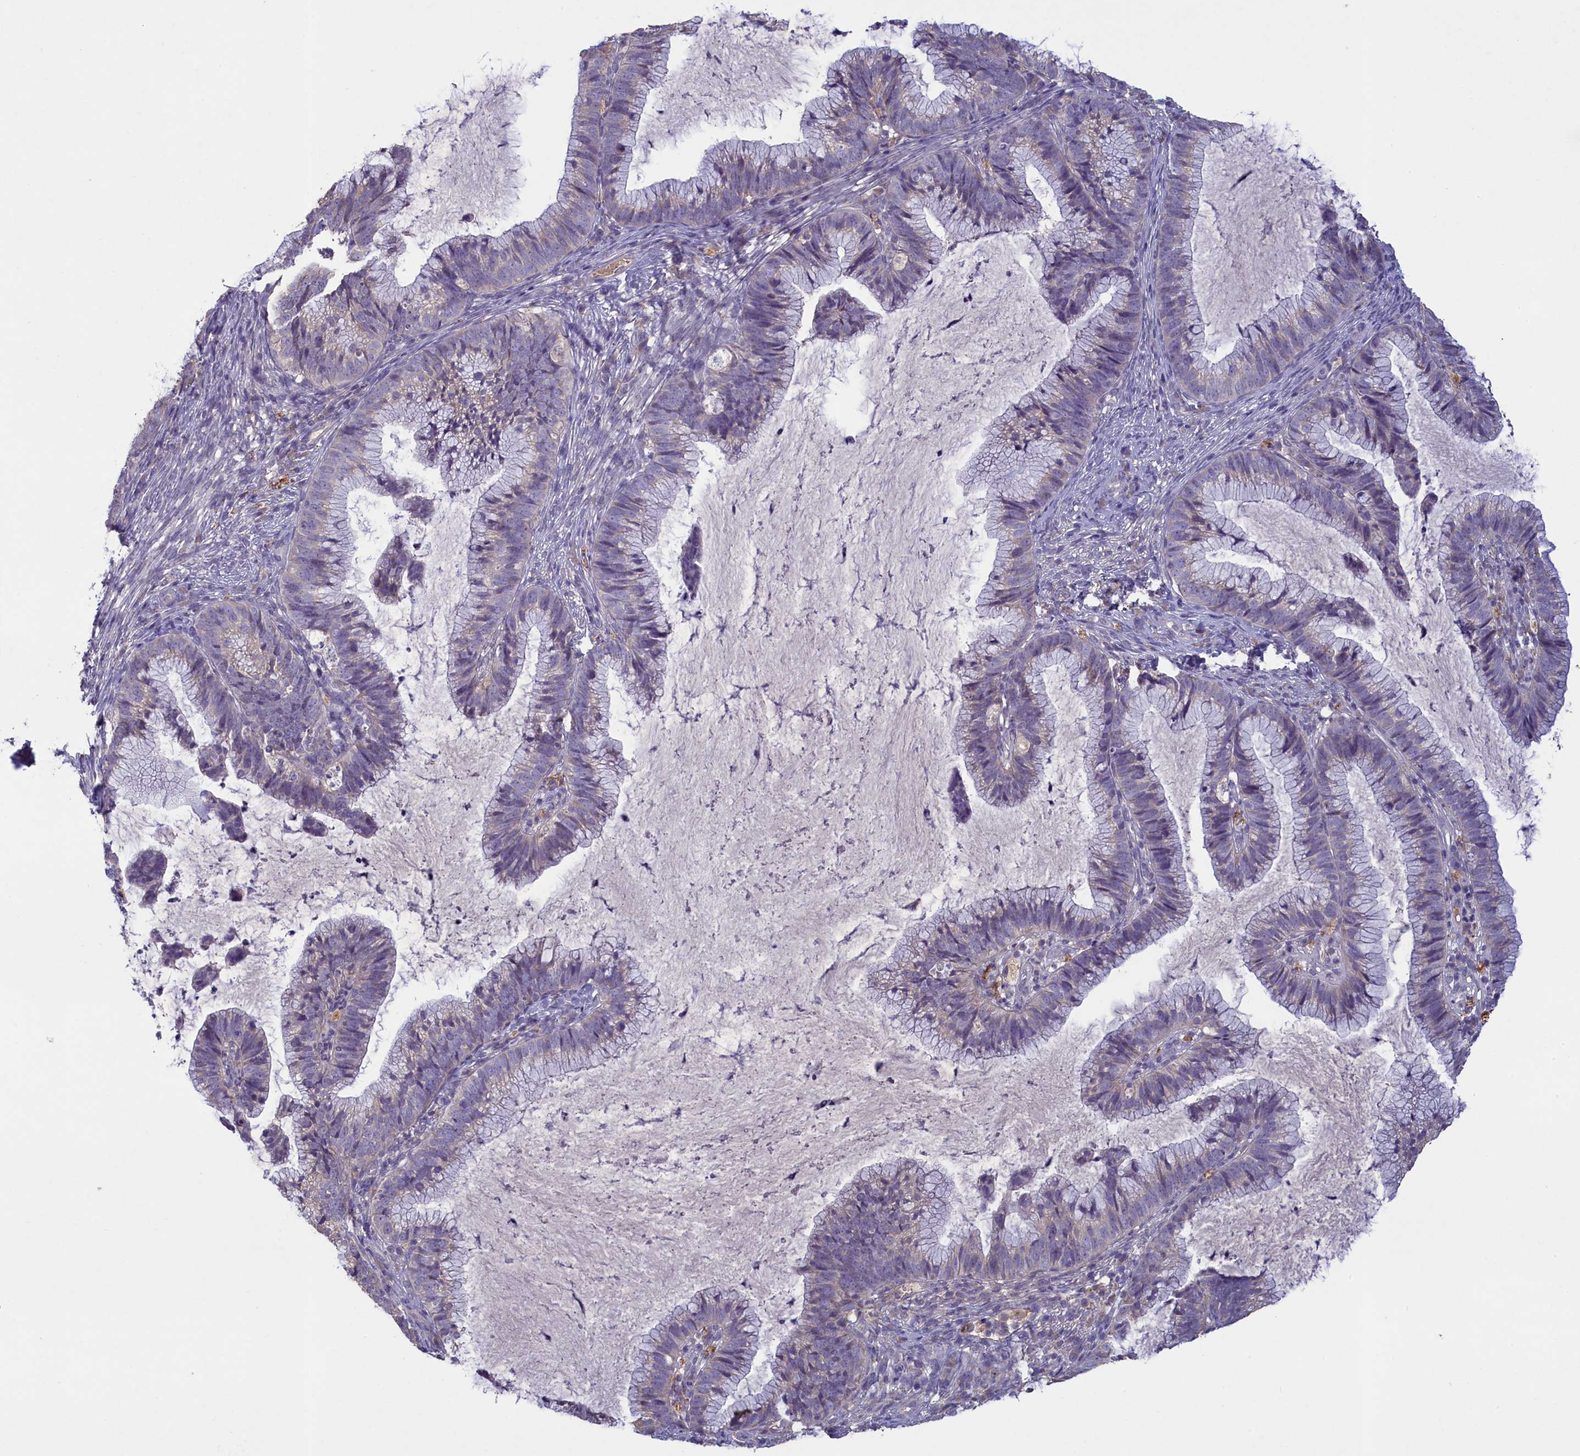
{"staining": {"intensity": "negative", "quantity": "none", "location": "none"}, "tissue": "cervical cancer", "cell_type": "Tumor cells", "image_type": "cancer", "snomed": [{"axis": "morphology", "description": "Adenocarcinoma, NOS"}, {"axis": "topography", "description": "Cervix"}], "caption": "The photomicrograph shows no significant positivity in tumor cells of cervical cancer.", "gene": "ATF7IP2", "patient": {"sex": "female", "age": 36}}